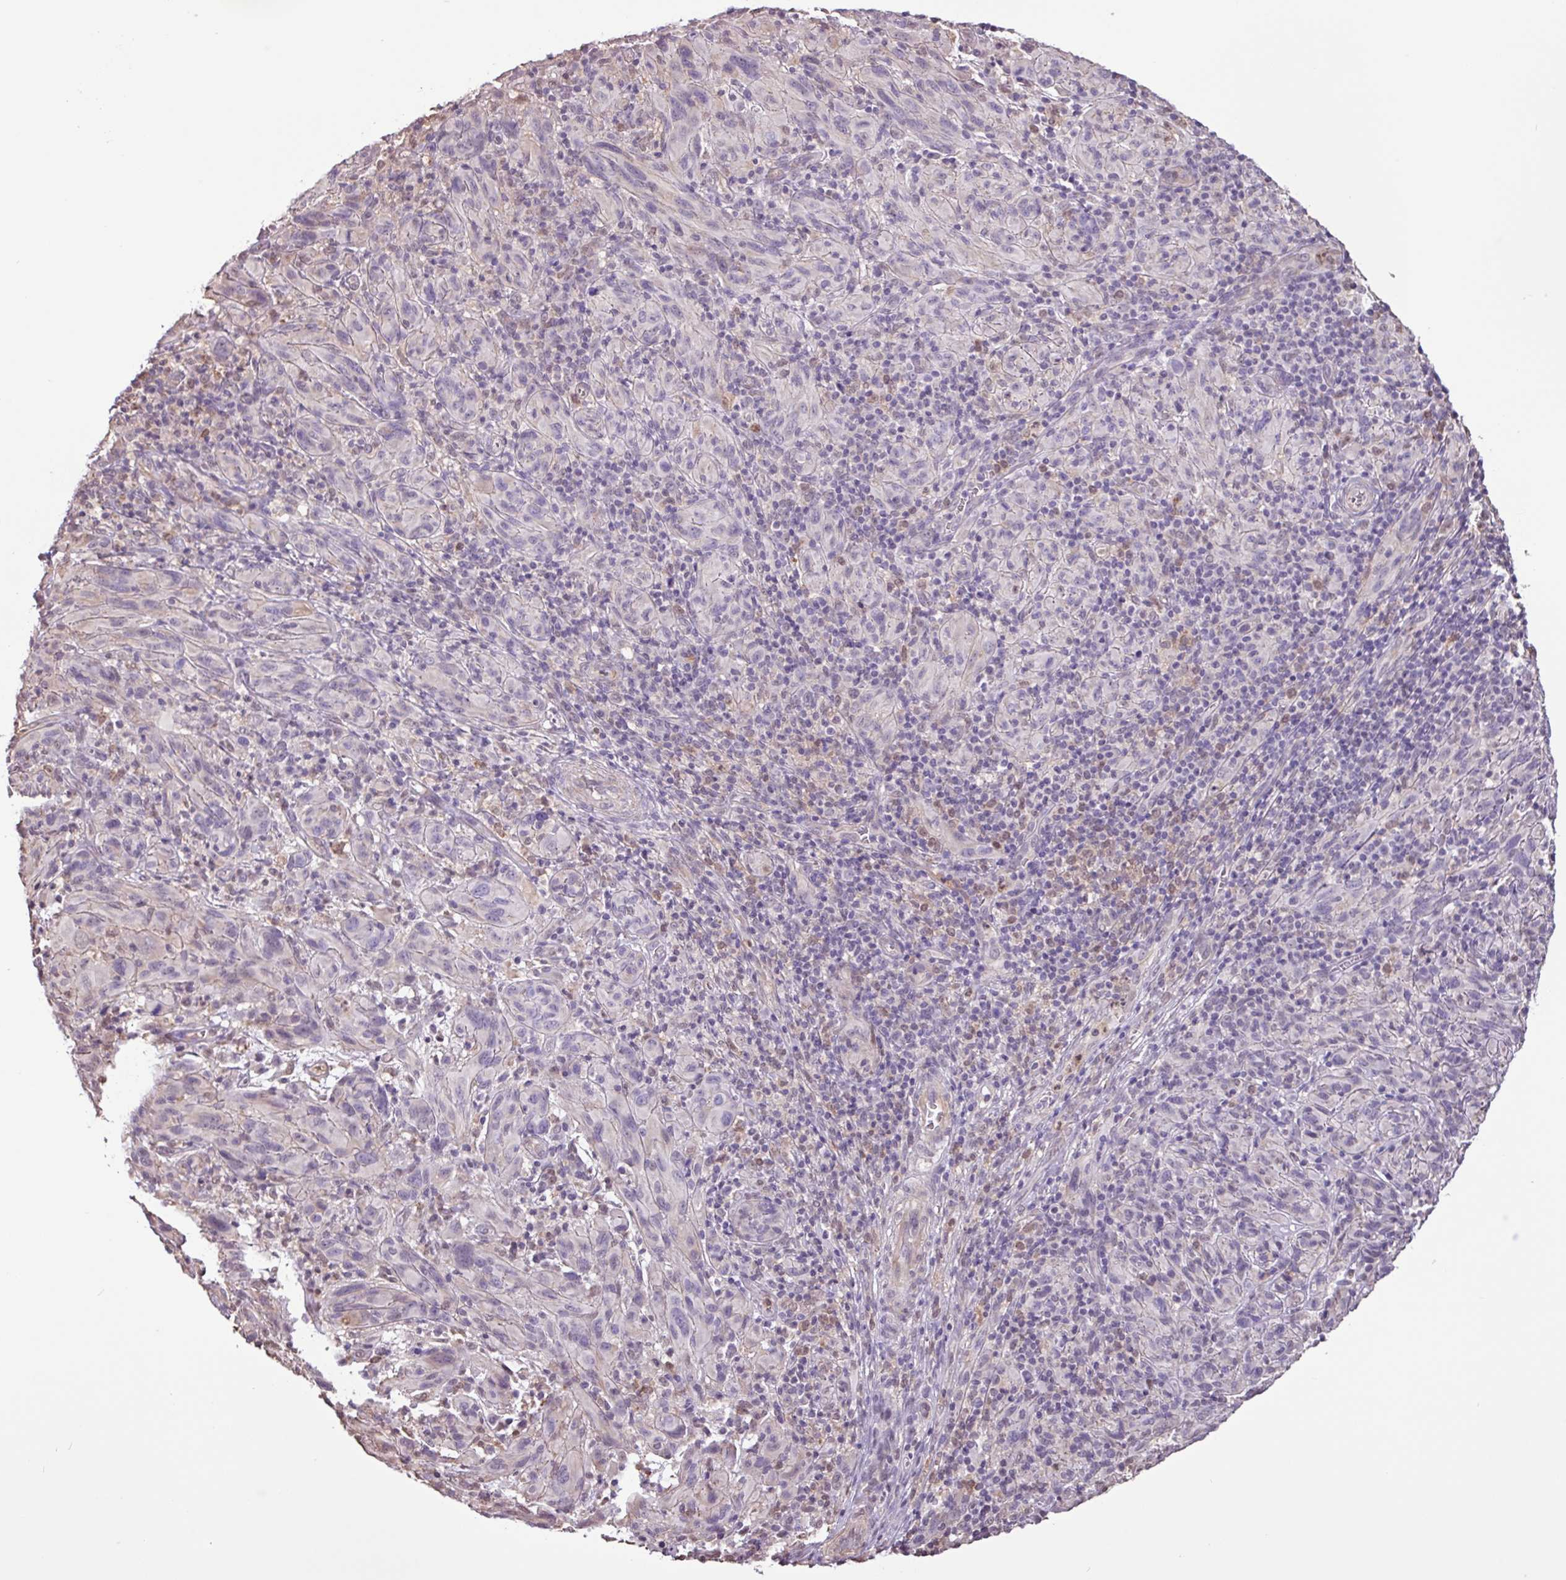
{"staining": {"intensity": "negative", "quantity": "none", "location": "none"}, "tissue": "melanoma", "cell_type": "Tumor cells", "image_type": "cancer", "snomed": [{"axis": "morphology", "description": "Malignant melanoma, NOS"}, {"axis": "topography", "description": "Skin of head"}], "caption": "DAB (3,3'-diaminobenzidine) immunohistochemical staining of human melanoma displays no significant expression in tumor cells. (DAB (3,3'-diaminobenzidine) immunohistochemistry (IHC) with hematoxylin counter stain).", "gene": "CHST11", "patient": {"sex": "male", "age": 96}}